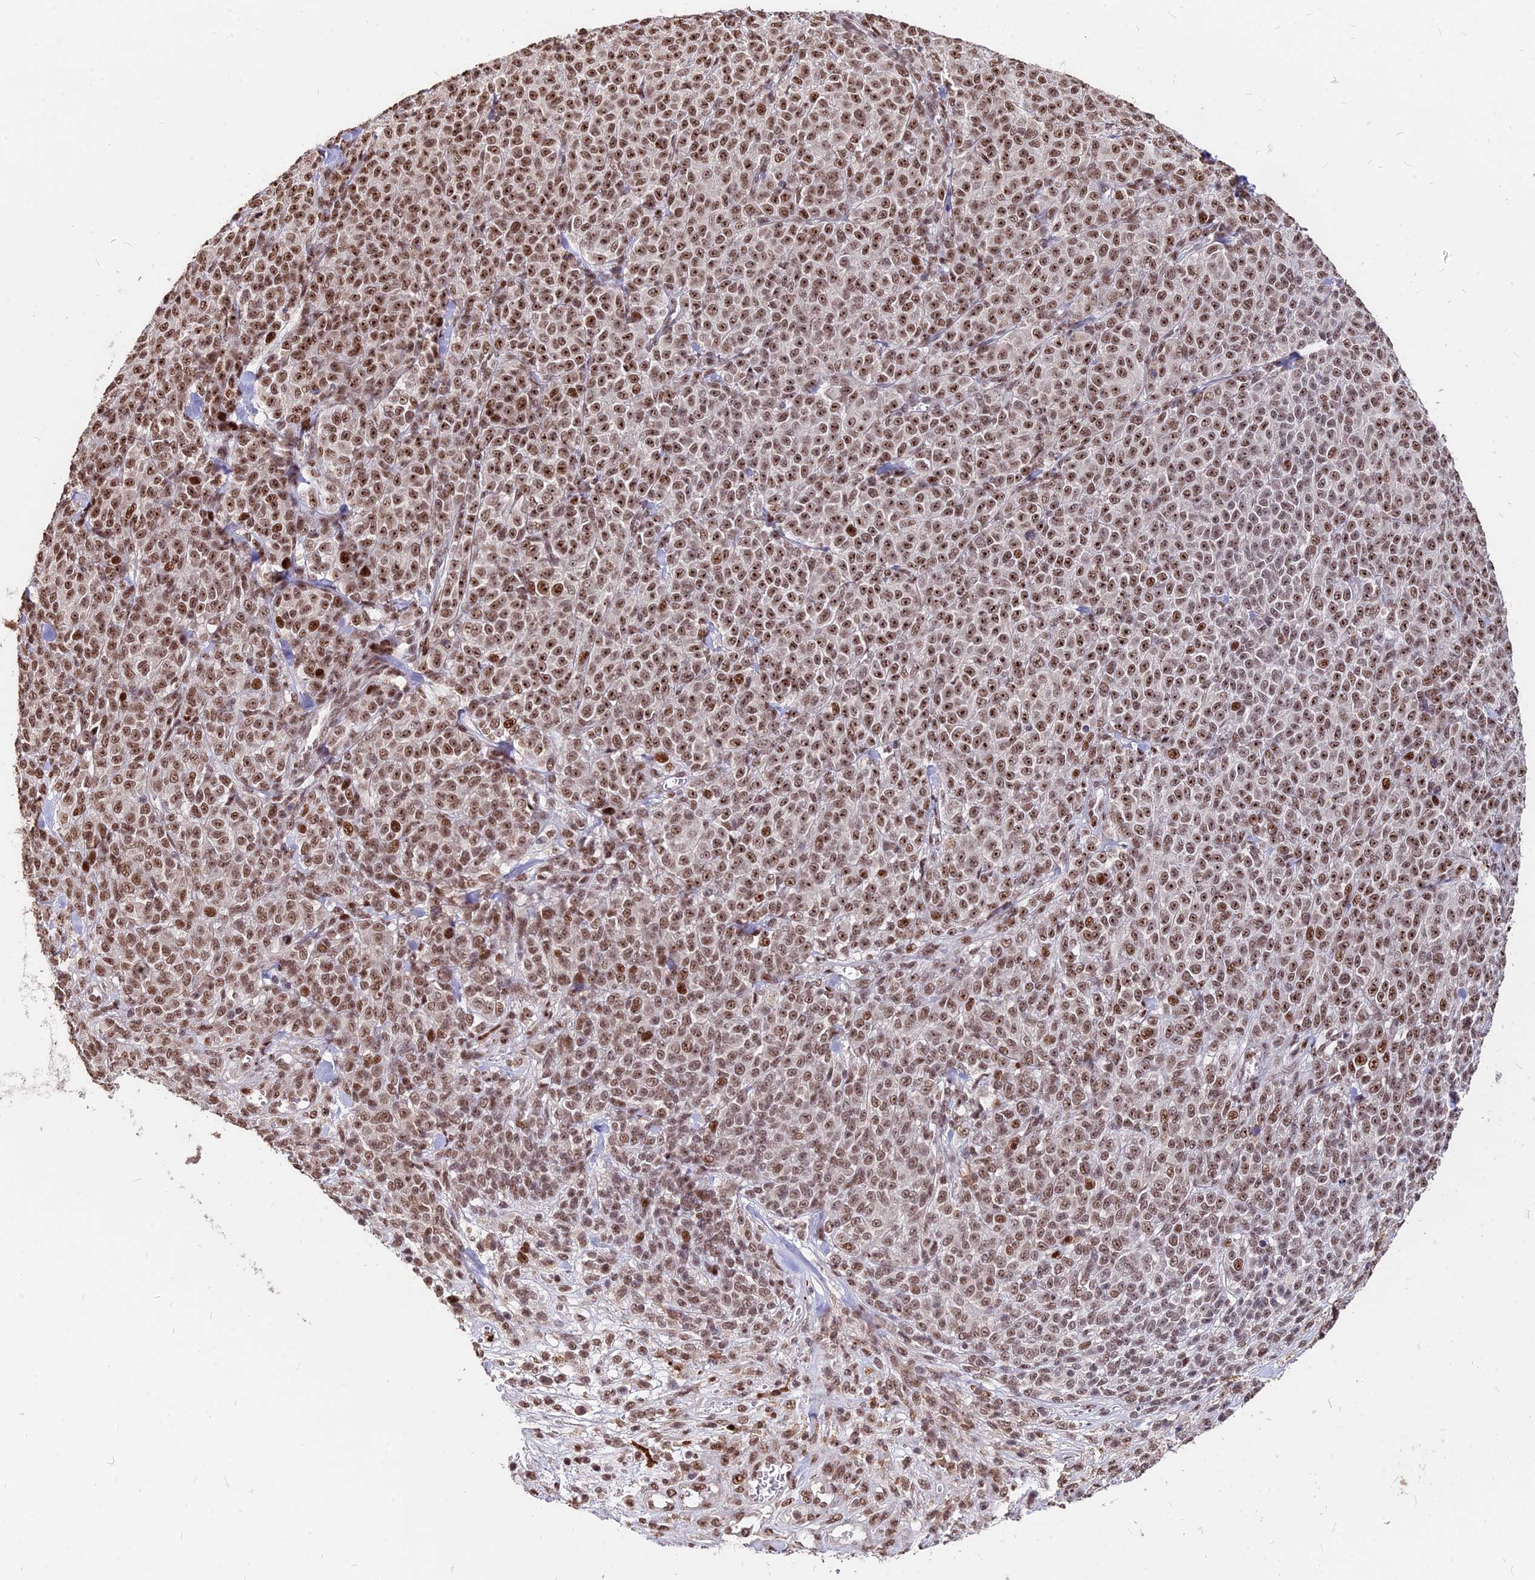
{"staining": {"intensity": "strong", "quantity": ">75%", "location": "nuclear"}, "tissue": "melanoma", "cell_type": "Tumor cells", "image_type": "cancer", "snomed": [{"axis": "morphology", "description": "Normal tissue, NOS"}, {"axis": "morphology", "description": "Malignant melanoma, NOS"}, {"axis": "topography", "description": "Skin"}], "caption": "Human malignant melanoma stained with a brown dye demonstrates strong nuclear positive staining in about >75% of tumor cells.", "gene": "ZBED4", "patient": {"sex": "female", "age": 34}}